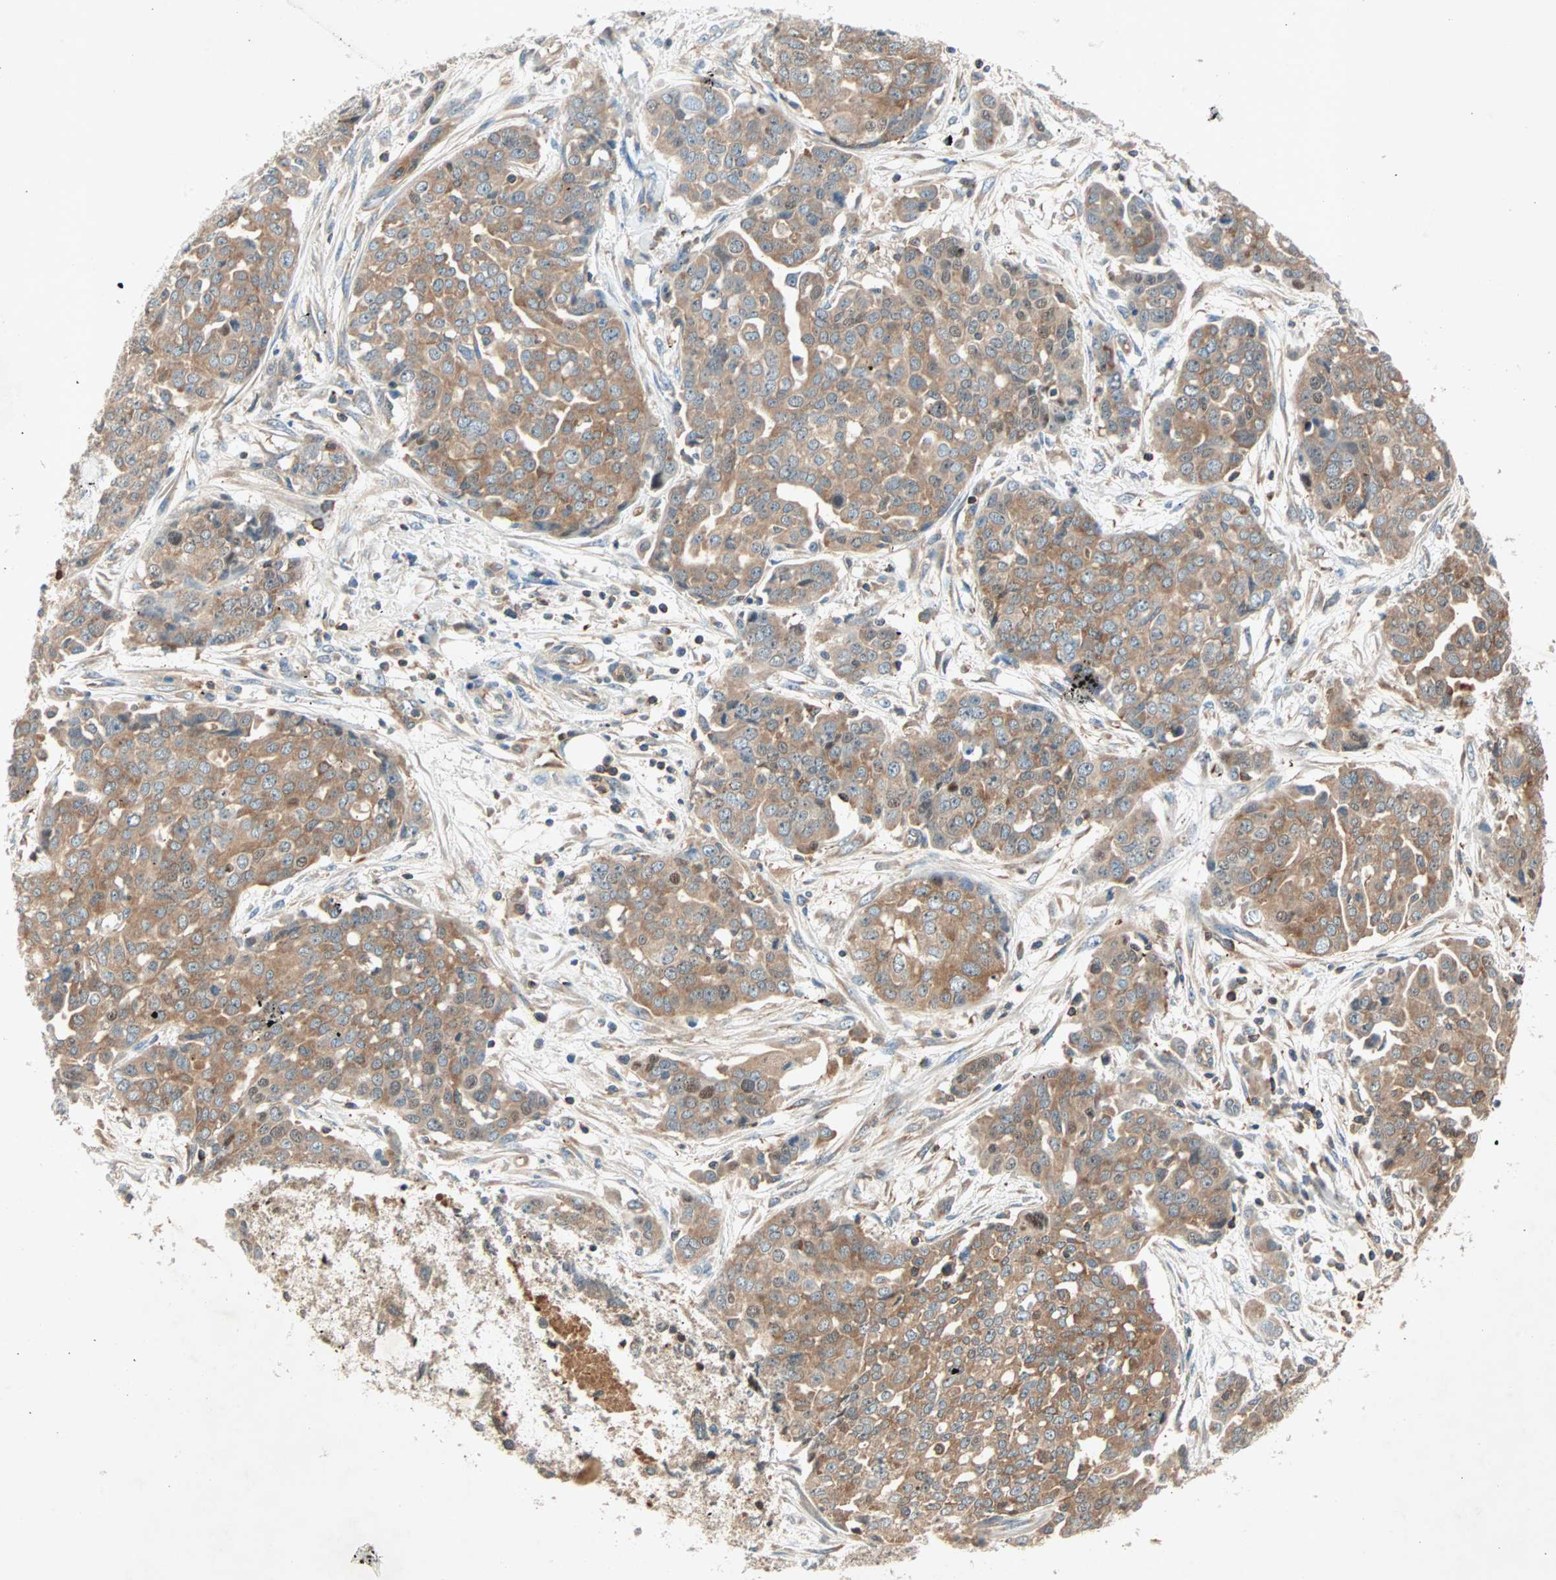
{"staining": {"intensity": "moderate", "quantity": ">75%", "location": "cytoplasmic/membranous"}, "tissue": "ovarian cancer", "cell_type": "Tumor cells", "image_type": "cancer", "snomed": [{"axis": "morphology", "description": "Cystadenocarcinoma, serous, NOS"}, {"axis": "topography", "description": "Soft tissue"}, {"axis": "topography", "description": "Ovary"}], "caption": "Immunohistochemical staining of human ovarian cancer (serous cystadenocarcinoma) demonstrates medium levels of moderate cytoplasmic/membranous protein positivity in about >75% of tumor cells. (DAB IHC, brown staining for protein, blue staining for nuclei).", "gene": "TEC", "patient": {"sex": "female", "age": 57}}